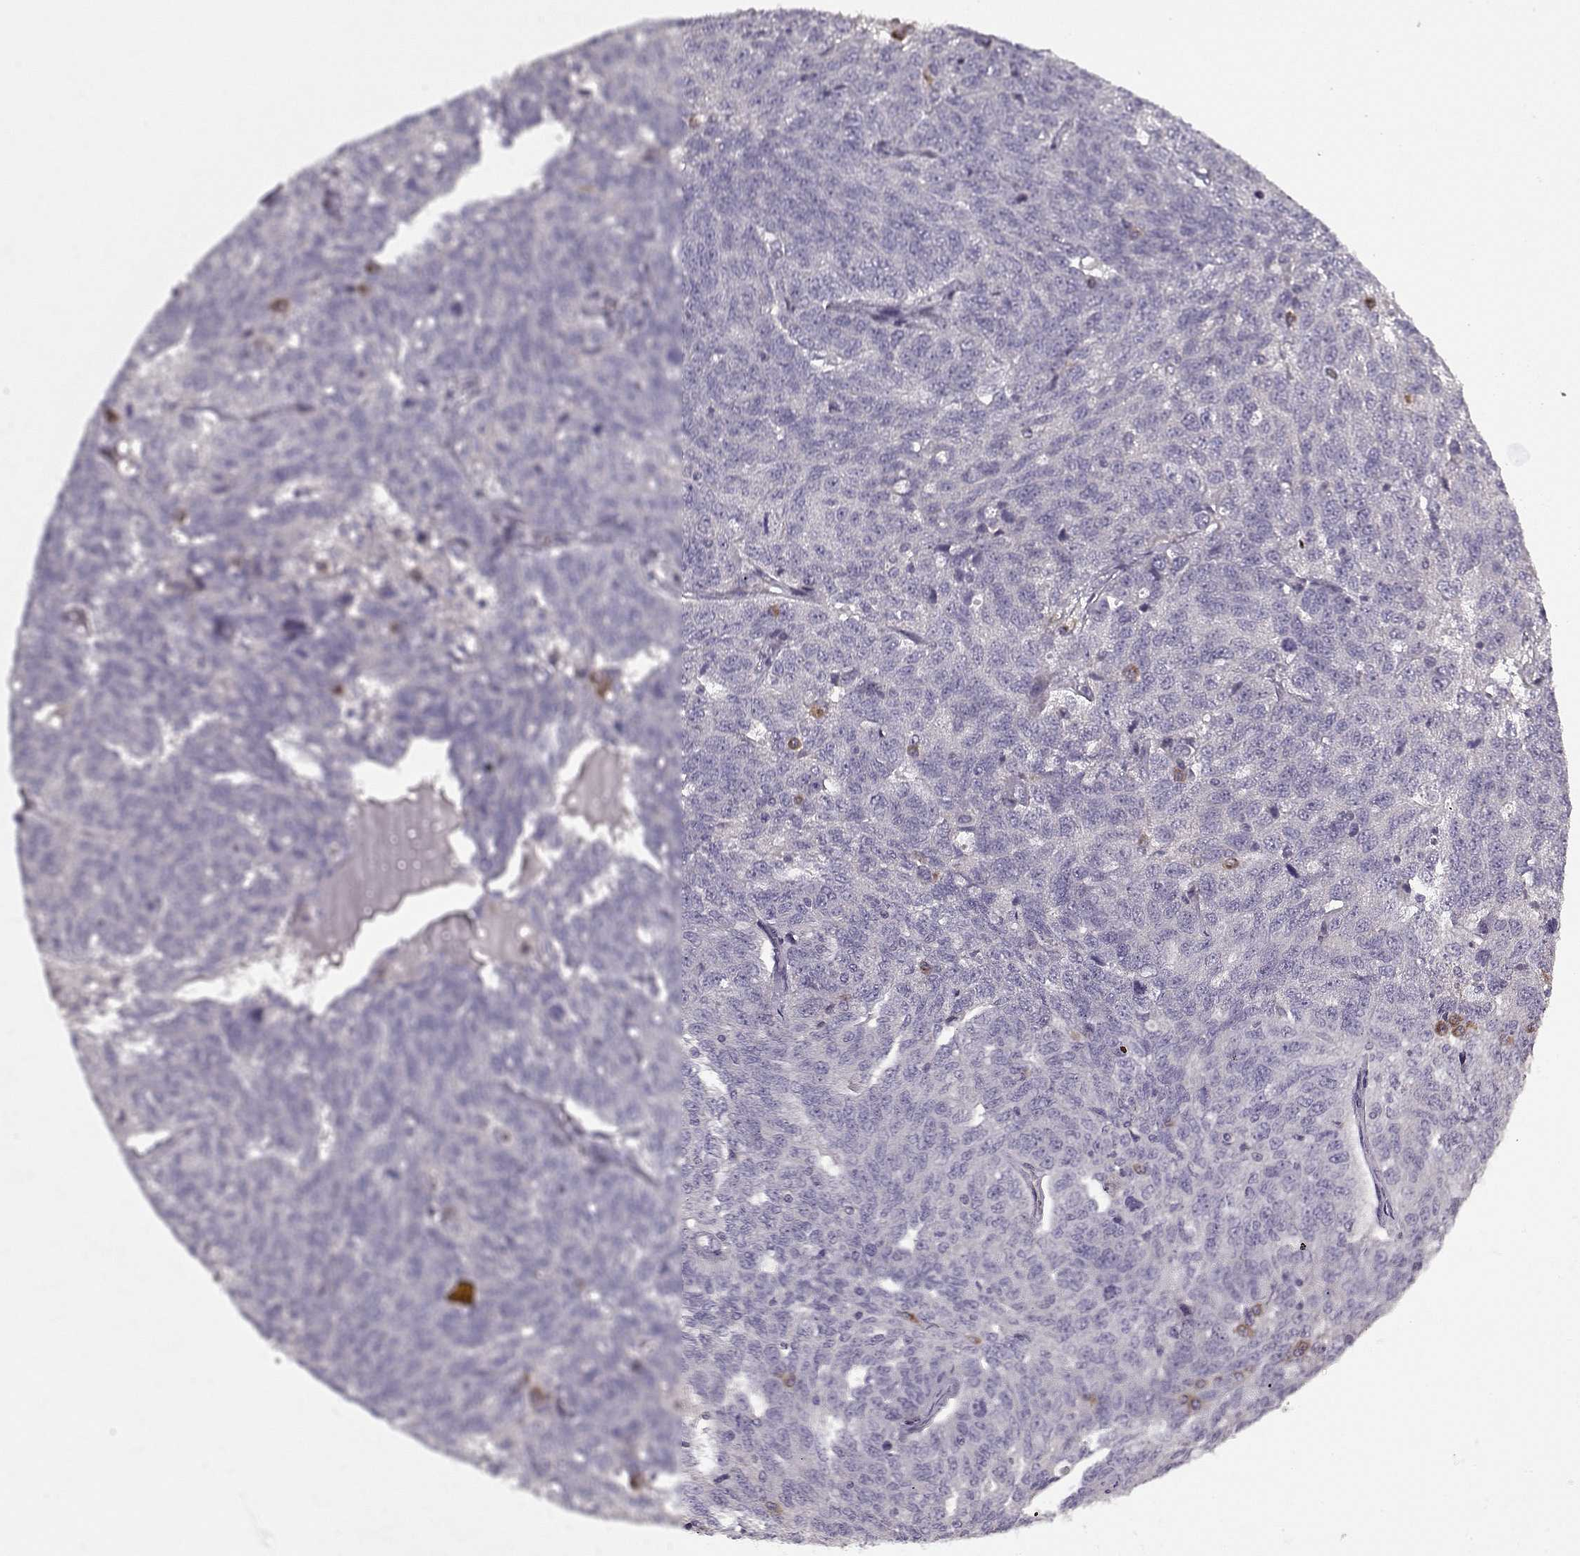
{"staining": {"intensity": "negative", "quantity": "none", "location": "none"}, "tissue": "ovarian cancer", "cell_type": "Tumor cells", "image_type": "cancer", "snomed": [{"axis": "morphology", "description": "Cystadenocarcinoma, serous, NOS"}, {"axis": "topography", "description": "Ovary"}], "caption": "The micrograph displays no significant positivity in tumor cells of ovarian serous cystadenocarcinoma. (DAB immunohistochemistry with hematoxylin counter stain).", "gene": "UNC13D", "patient": {"sex": "female", "age": 71}}